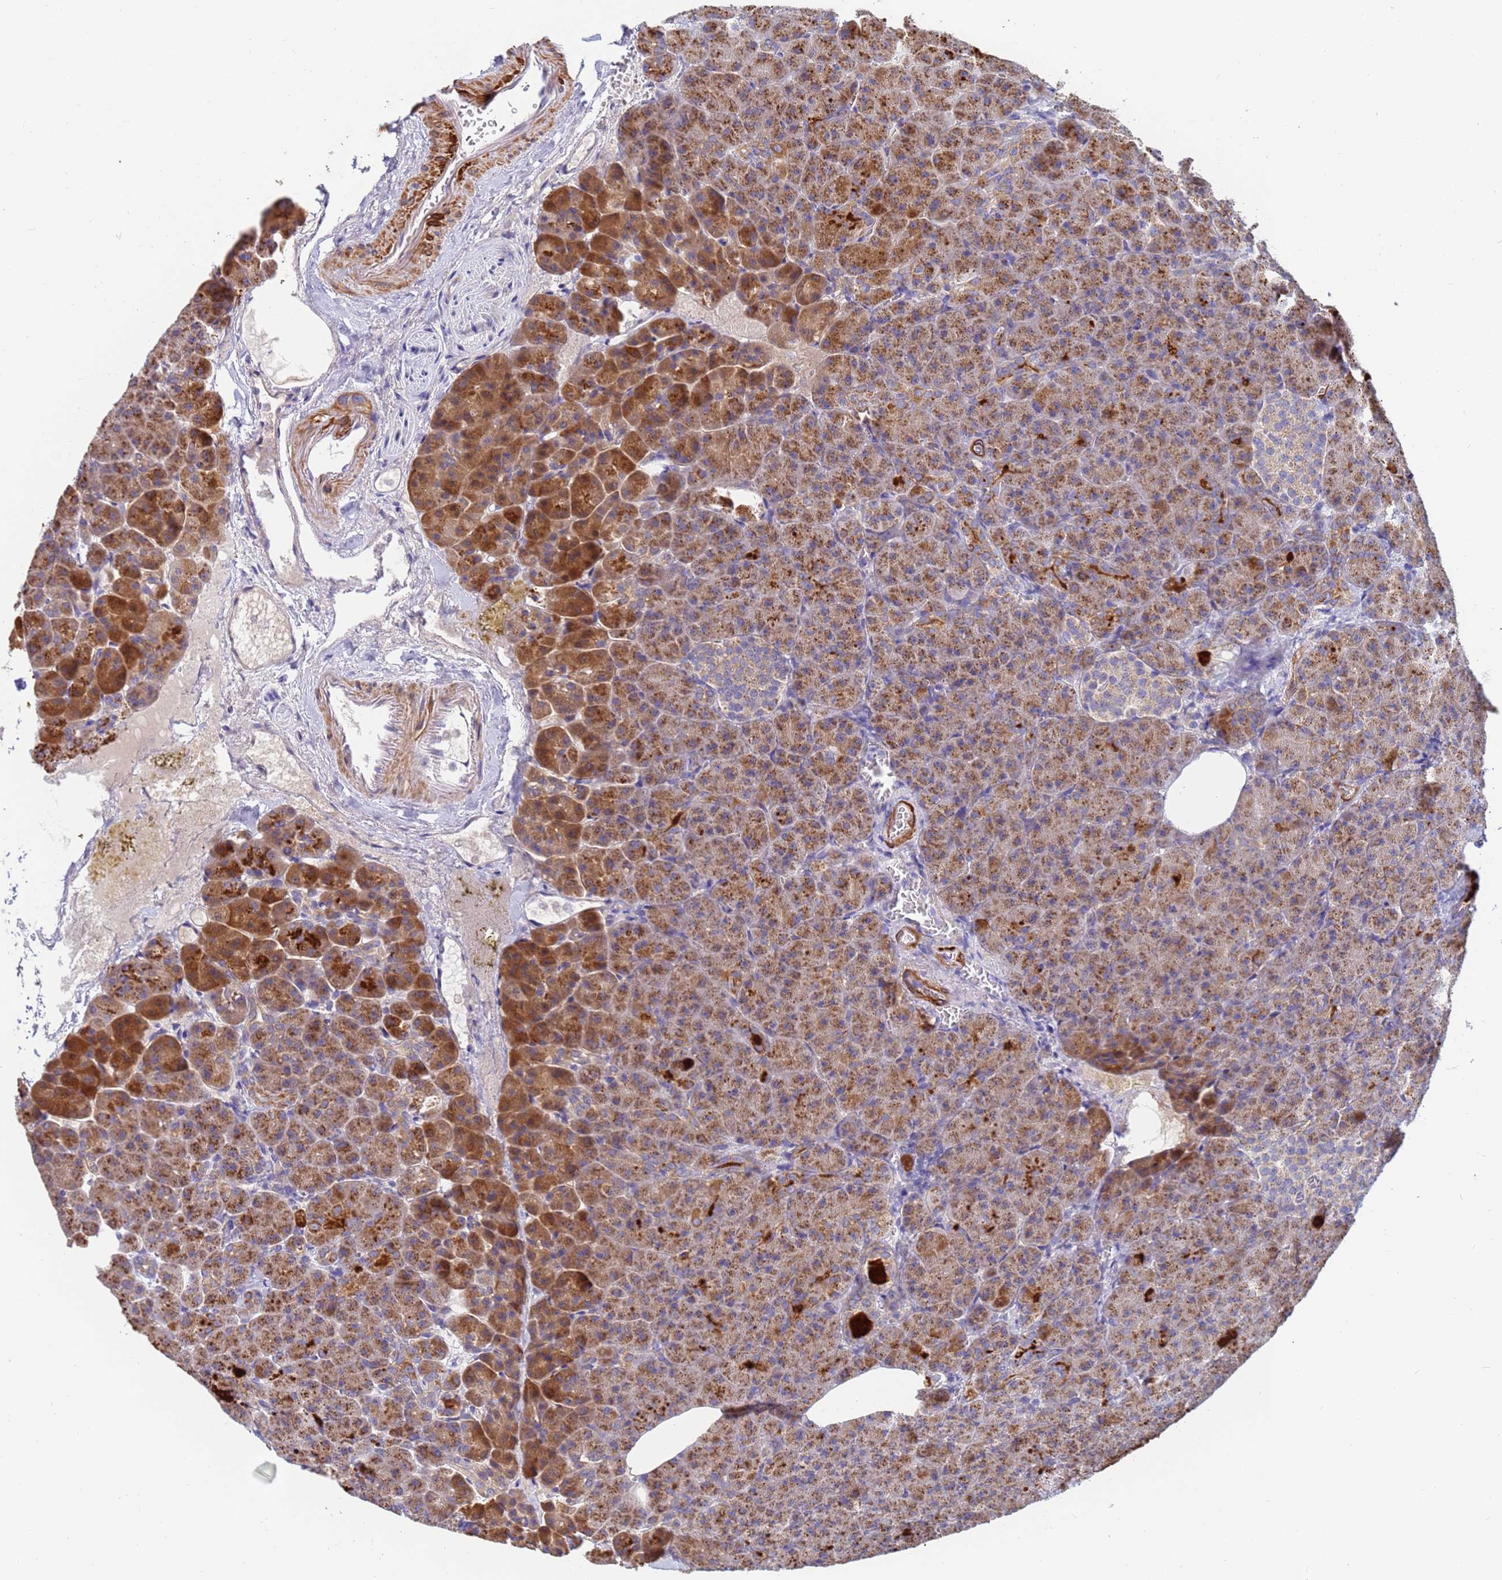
{"staining": {"intensity": "strong", "quantity": ">75%", "location": "cytoplasmic/membranous"}, "tissue": "pancreas", "cell_type": "Exocrine glandular cells", "image_type": "normal", "snomed": [{"axis": "morphology", "description": "Normal tissue, NOS"}, {"axis": "topography", "description": "Pancreas"}], "caption": "A brown stain labels strong cytoplasmic/membranous staining of a protein in exocrine glandular cells of normal pancreas.", "gene": "SDR39U1", "patient": {"sex": "female", "age": 74}}